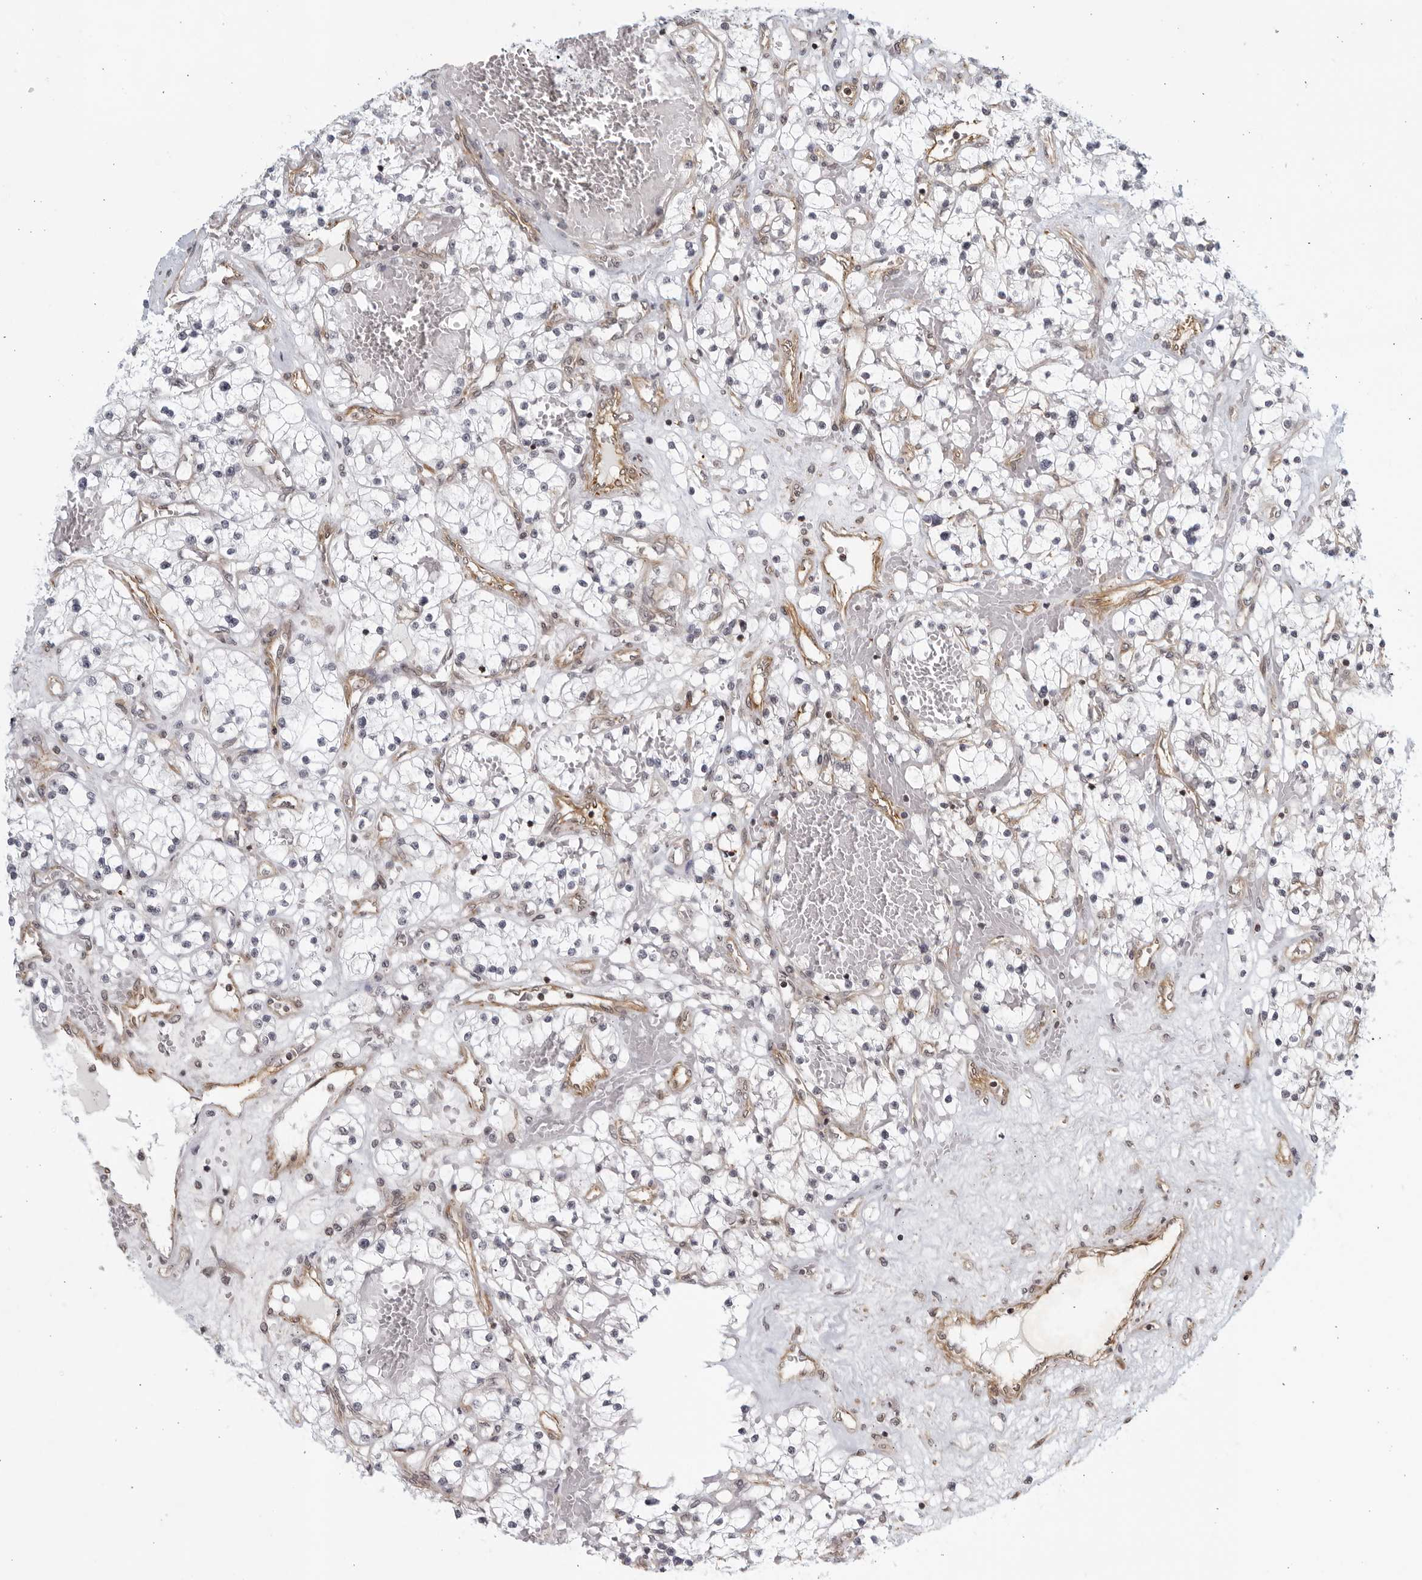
{"staining": {"intensity": "negative", "quantity": "none", "location": "none"}, "tissue": "renal cancer", "cell_type": "Tumor cells", "image_type": "cancer", "snomed": [{"axis": "morphology", "description": "Normal tissue, NOS"}, {"axis": "morphology", "description": "Adenocarcinoma, NOS"}, {"axis": "topography", "description": "Kidney"}], "caption": "Tumor cells show no significant expression in adenocarcinoma (renal). Brightfield microscopy of immunohistochemistry (IHC) stained with DAB (3,3'-diaminobenzidine) (brown) and hematoxylin (blue), captured at high magnification.", "gene": "SERTAD4", "patient": {"sex": "male", "age": 68}}